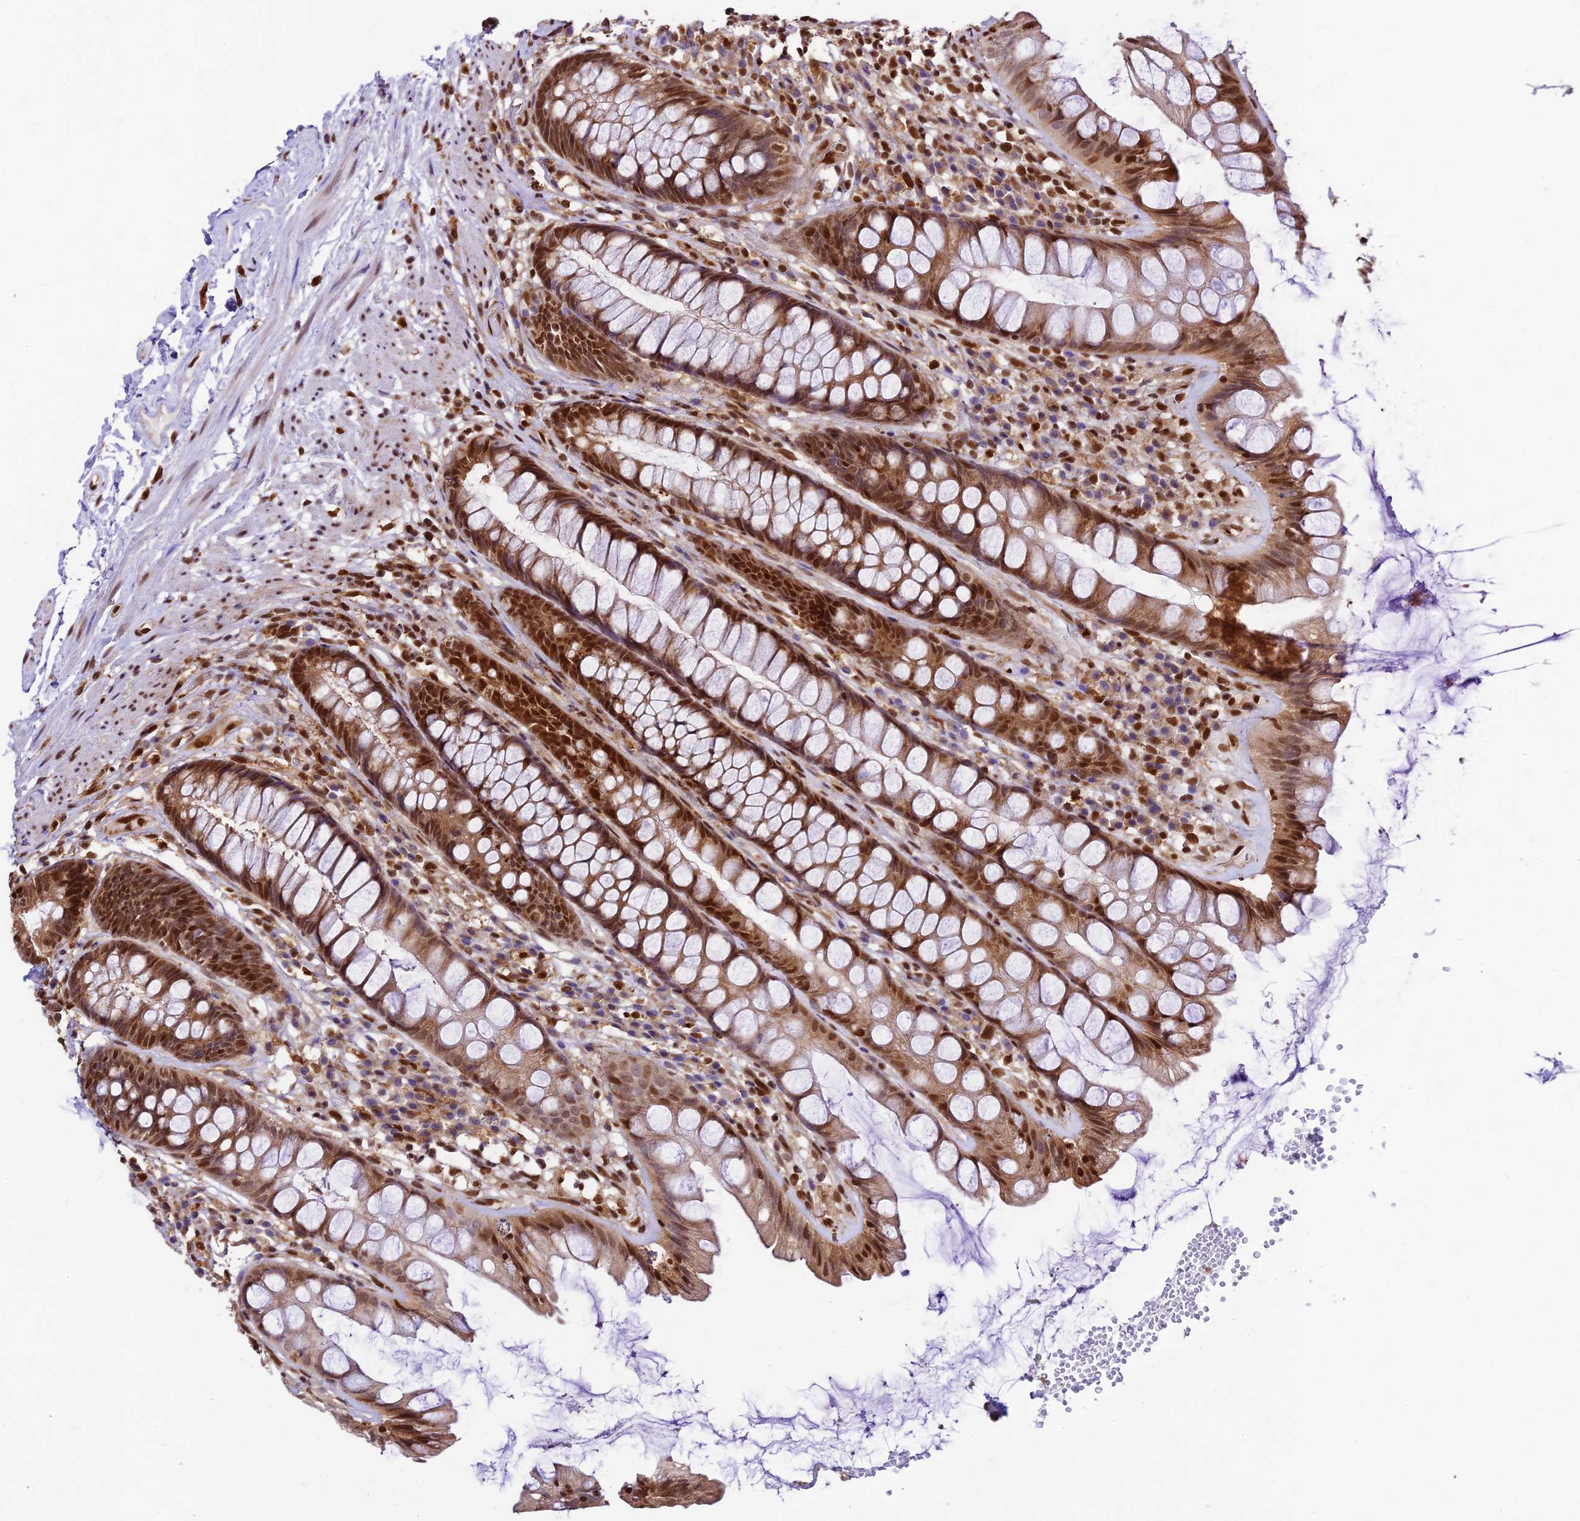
{"staining": {"intensity": "strong", "quantity": ">75%", "location": "cytoplasmic/membranous,nuclear"}, "tissue": "rectum", "cell_type": "Glandular cells", "image_type": "normal", "snomed": [{"axis": "morphology", "description": "Normal tissue, NOS"}, {"axis": "topography", "description": "Rectum"}], "caption": "DAB (3,3'-diaminobenzidine) immunohistochemical staining of unremarkable rectum shows strong cytoplasmic/membranous,nuclear protein expression in approximately >75% of glandular cells.", "gene": "TRIM22", "patient": {"sex": "male", "age": 74}}